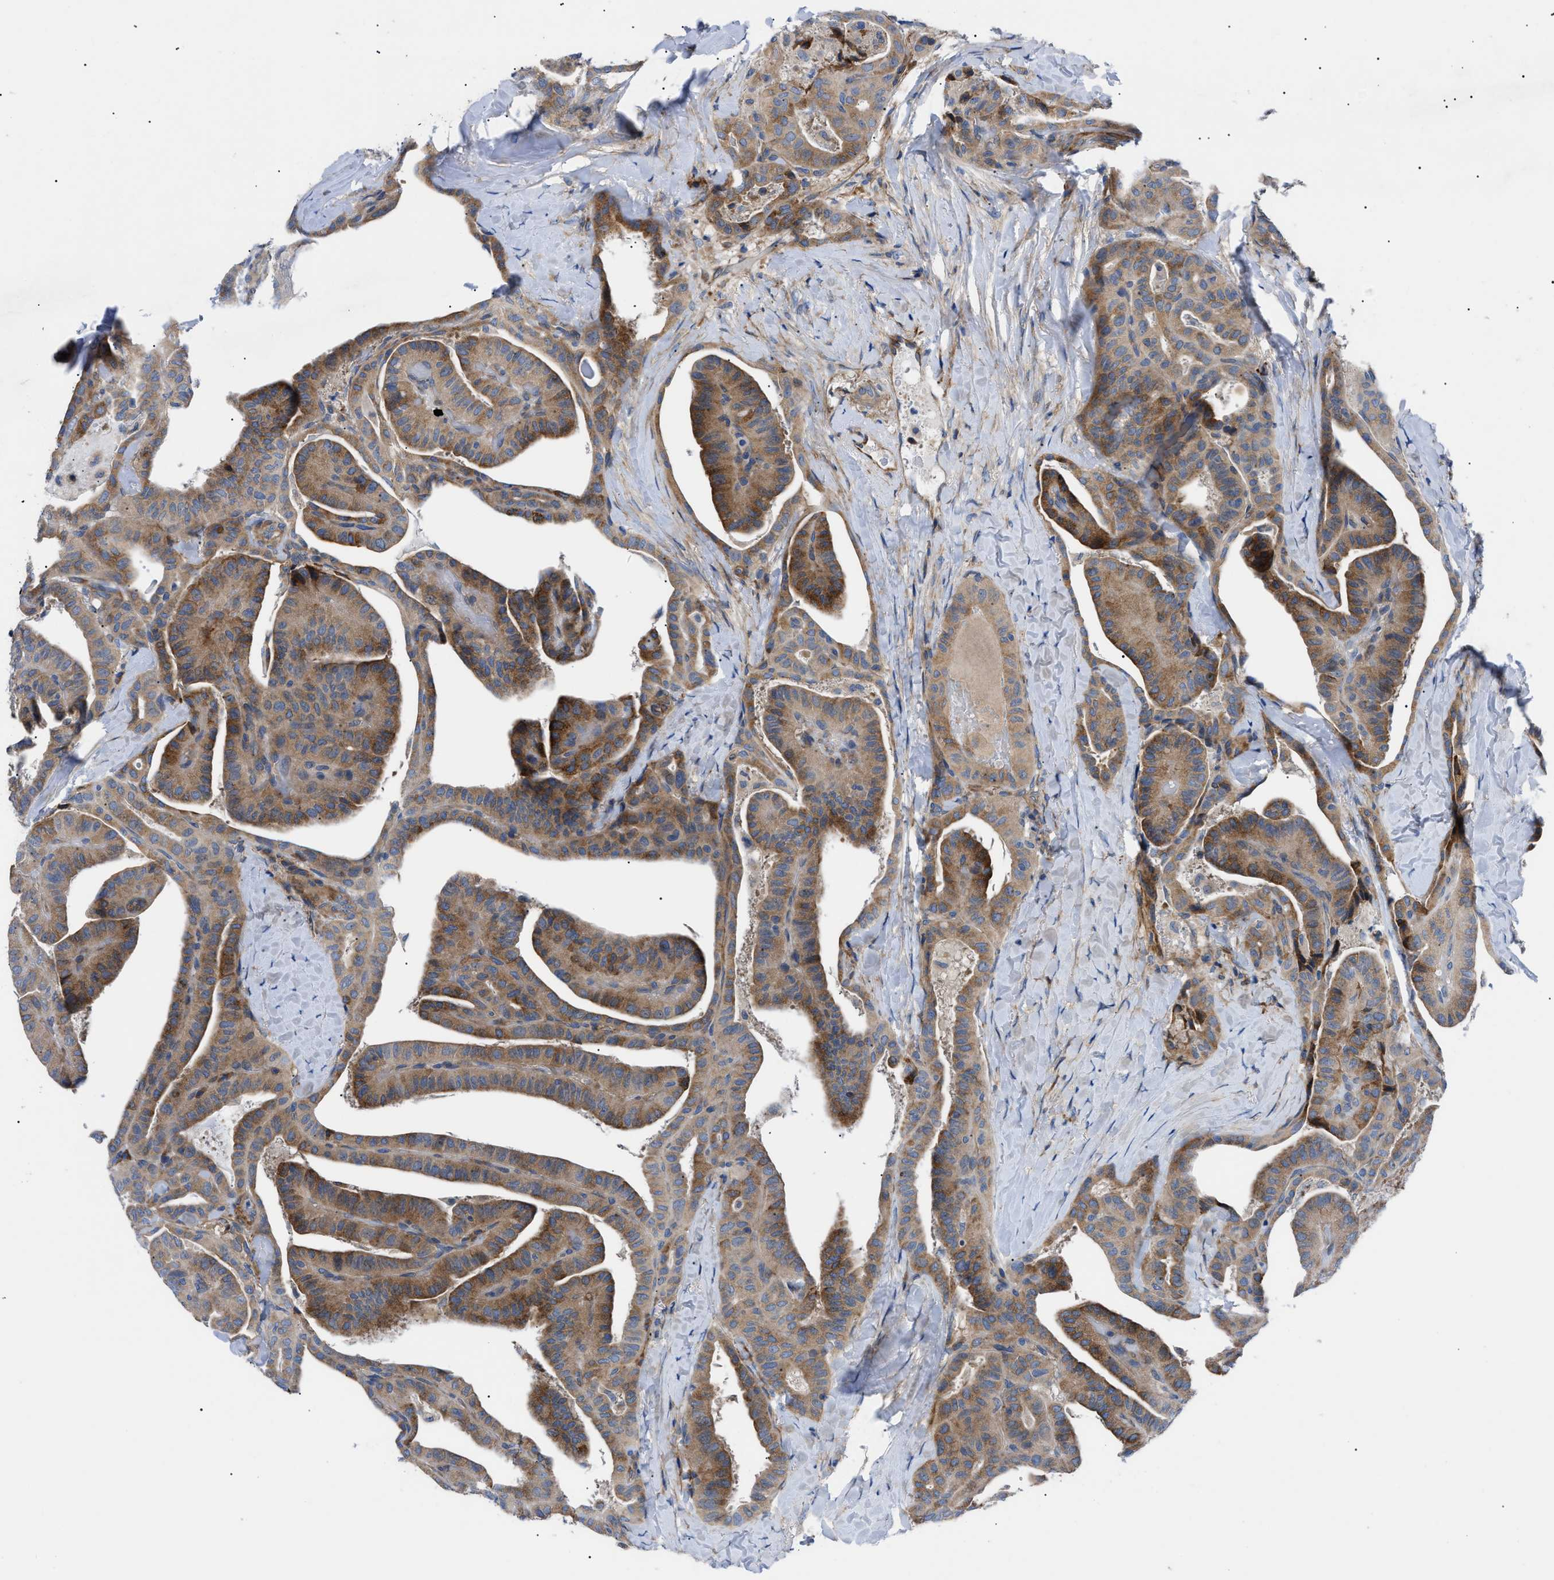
{"staining": {"intensity": "moderate", "quantity": ">75%", "location": "cytoplasmic/membranous"}, "tissue": "thyroid cancer", "cell_type": "Tumor cells", "image_type": "cancer", "snomed": [{"axis": "morphology", "description": "Papillary adenocarcinoma, NOS"}, {"axis": "topography", "description": "Thyroid gland"}], "caption": "This image demonstrates thyroid cancer stained with immunohistochemistry (IHC) to label a protein in brown. The cytoplasmic/membranous of tumor cells show moderate positivity for the protein. Nuclei are counter-stained blue.", "gene": "HSPB8", "patient": {"sex": "male", "age": 77}}